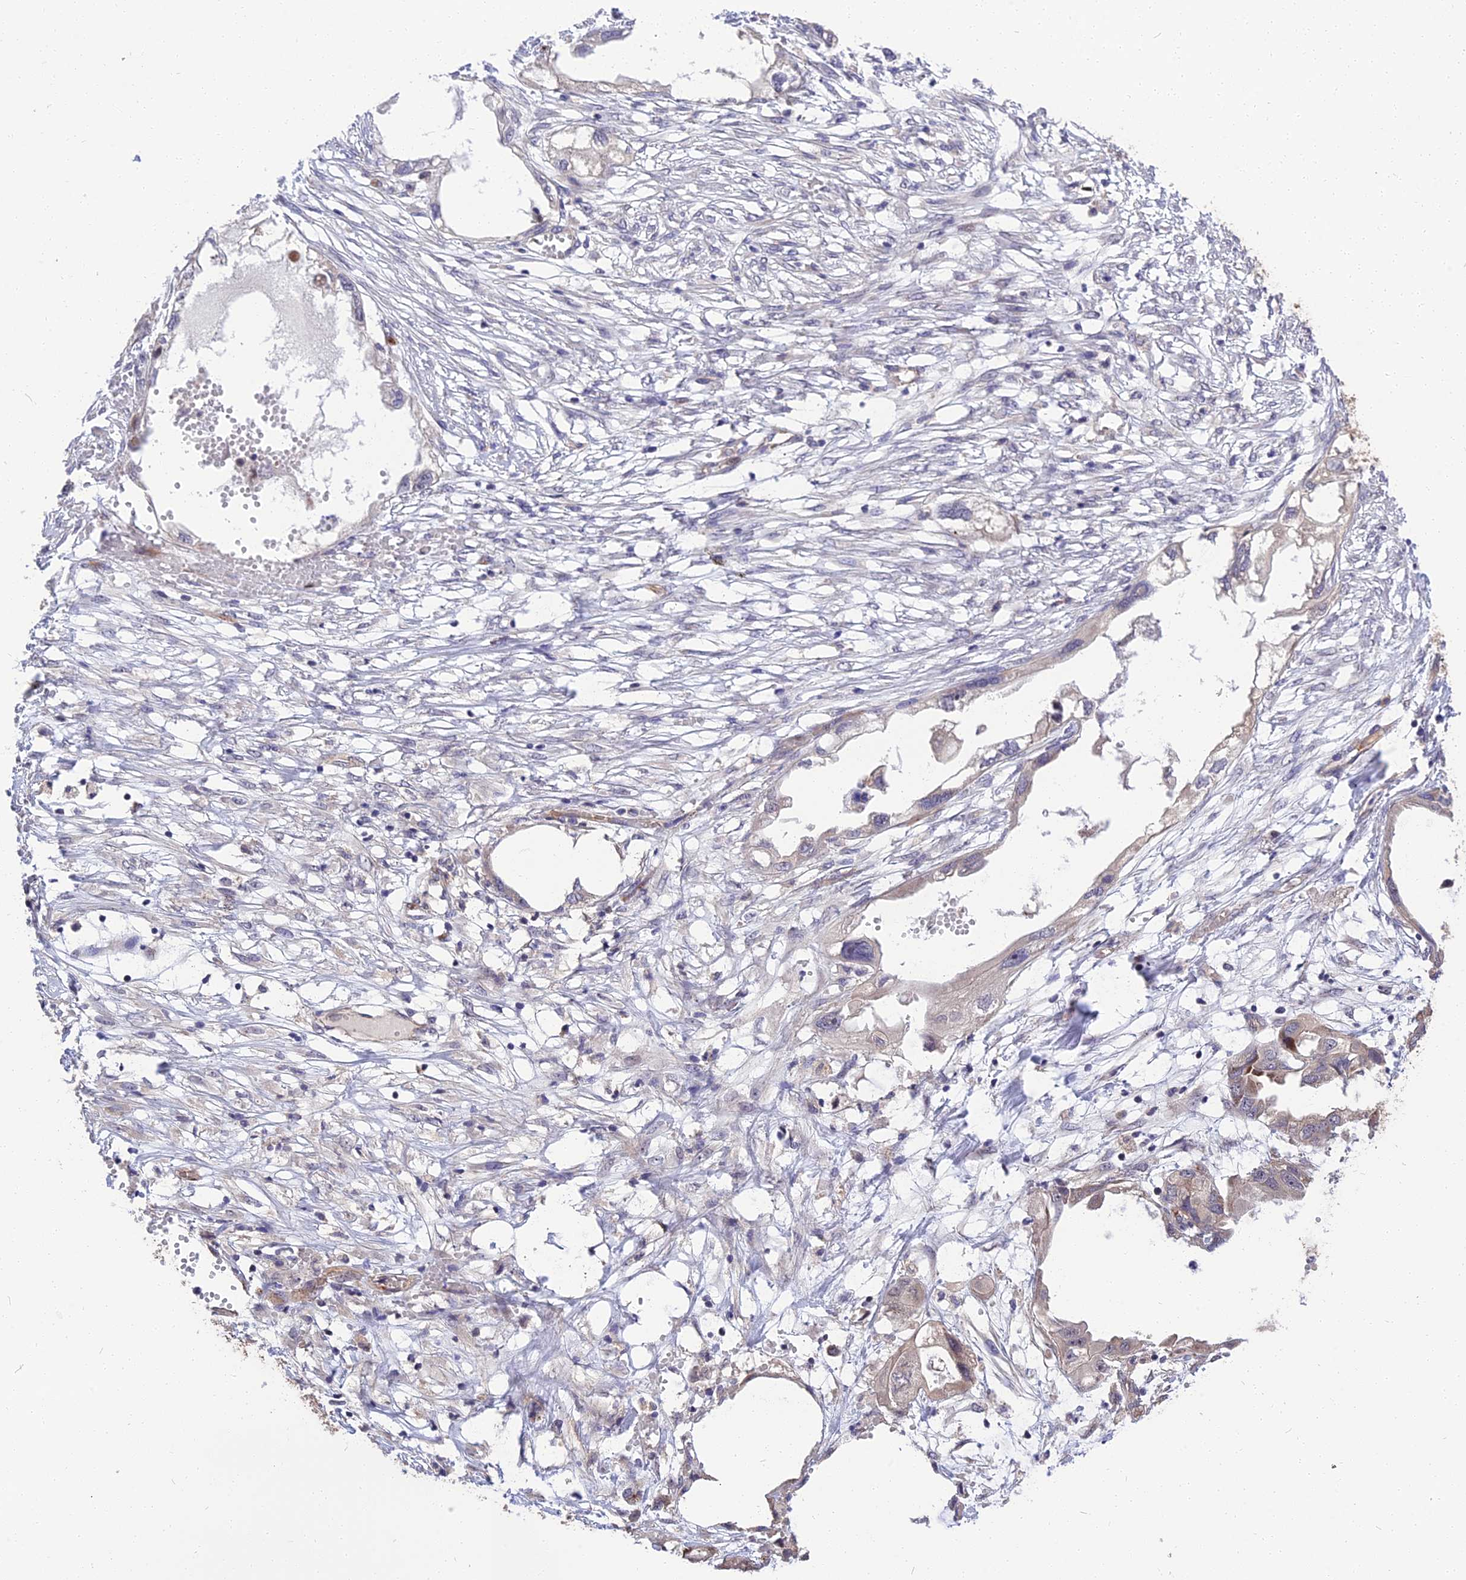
{"staining": {"intensity": "negative", "quantity": "none", "location": "none"}, "tissue": "endometrial cancer", "cell_type": "Tumor cells", "image_type": "cancer", "snomed": [{"axis": "morphology", "description": "Adenocarcinoma, NOS"}, {"axis": "morphology", "description": "Adenocarcinoma, metastatic, NOS"}, {"axis": "topography", "description": "Adipose tissue"}, {"axis": "topography", "description": "Endometrium"}], "caption": "Tumor cells show no significant expression in endometrial cancer.", "gene": "MFSD2A", "patient": {"sex": "female", "age": 67}}